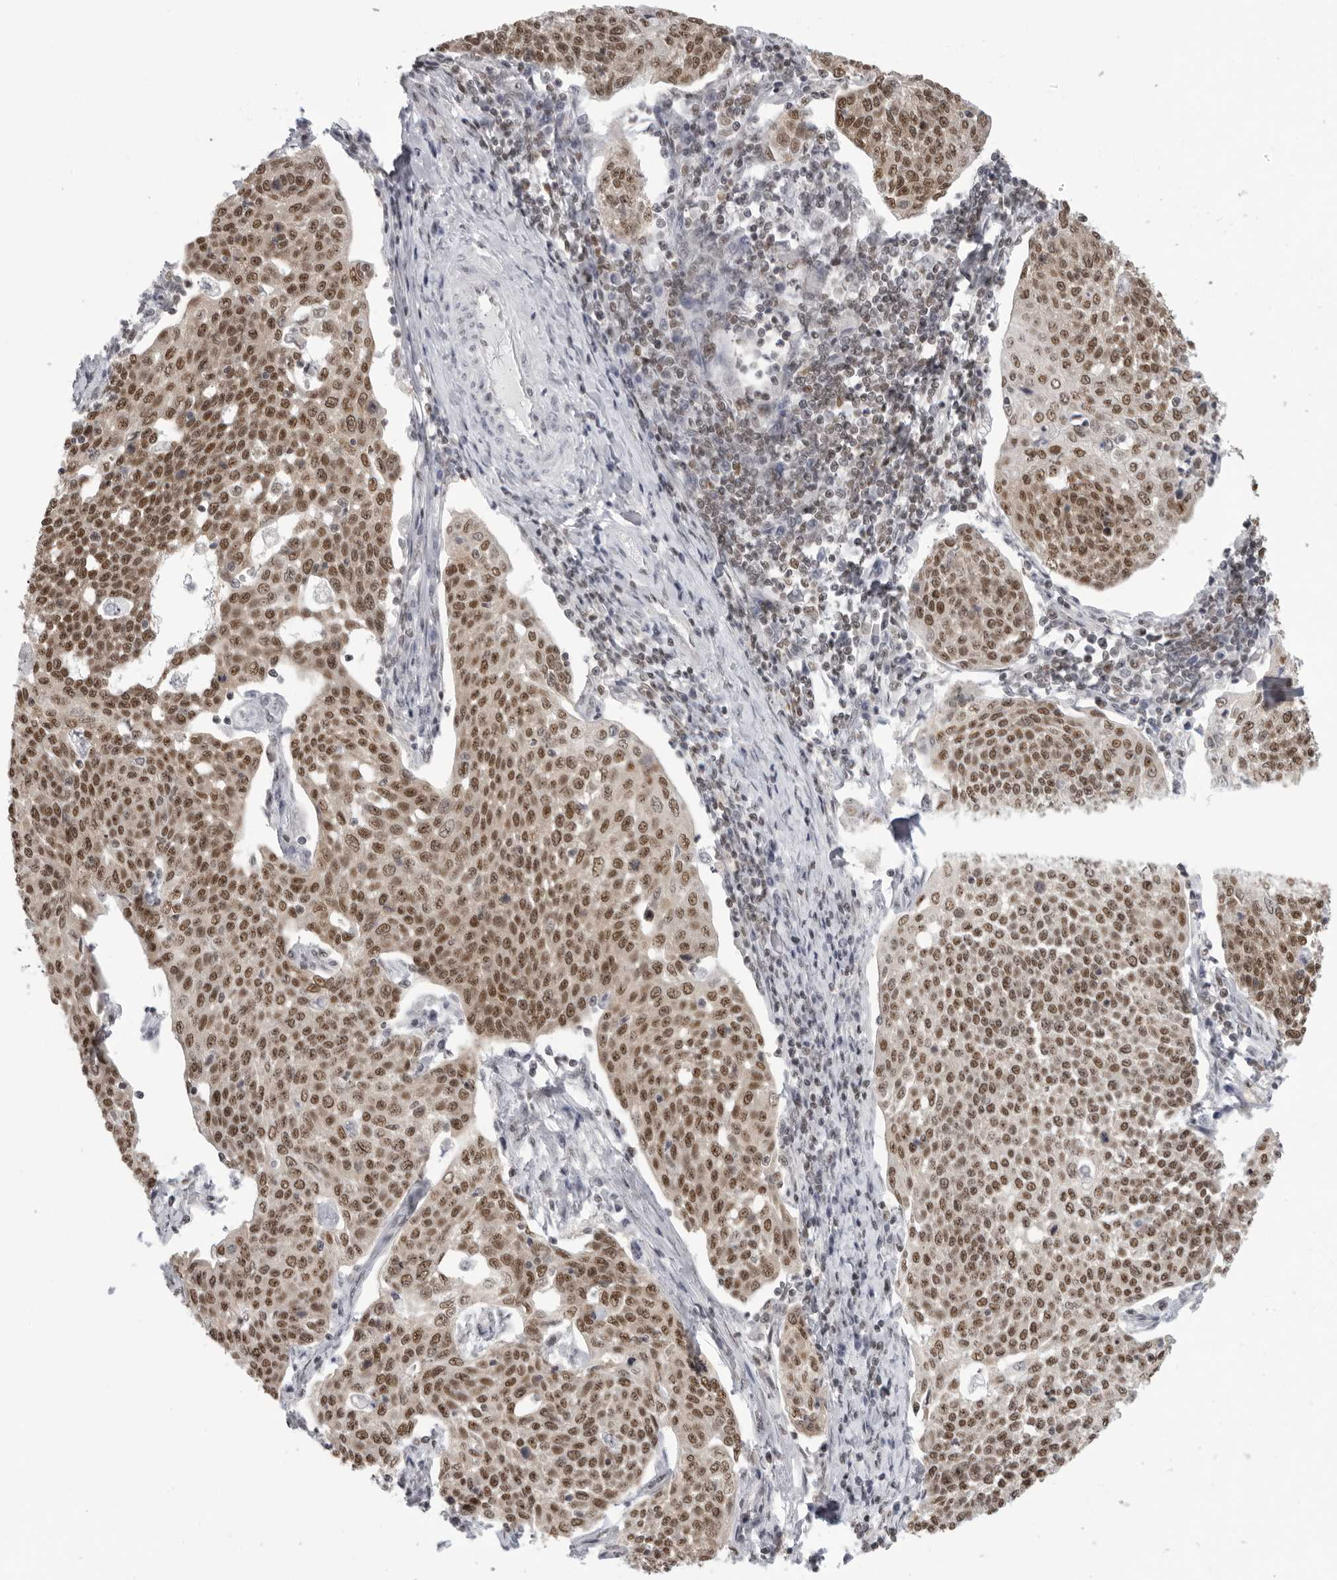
{"staining": {"intensity": "moderate", "quantity": ">75%", "location": "nuclear"}, "tissue": "cervical cancer", "cell_type": "Tumor cells", "image_type": "cancer", "snomed": [{"axis": "morphology", "description": "Squamous cell carcinoma, NOS"}, {"axis": "topography", "description": "Cervix"}], "caption": "Protein analysis of cervical cancer (squamous cell carcinoma) tissue demonstrates moderate nuclear expression in approximately >75% of tumor cells.", "gene": "RPA2", "patient": {"sex": "female", "age": 34}}